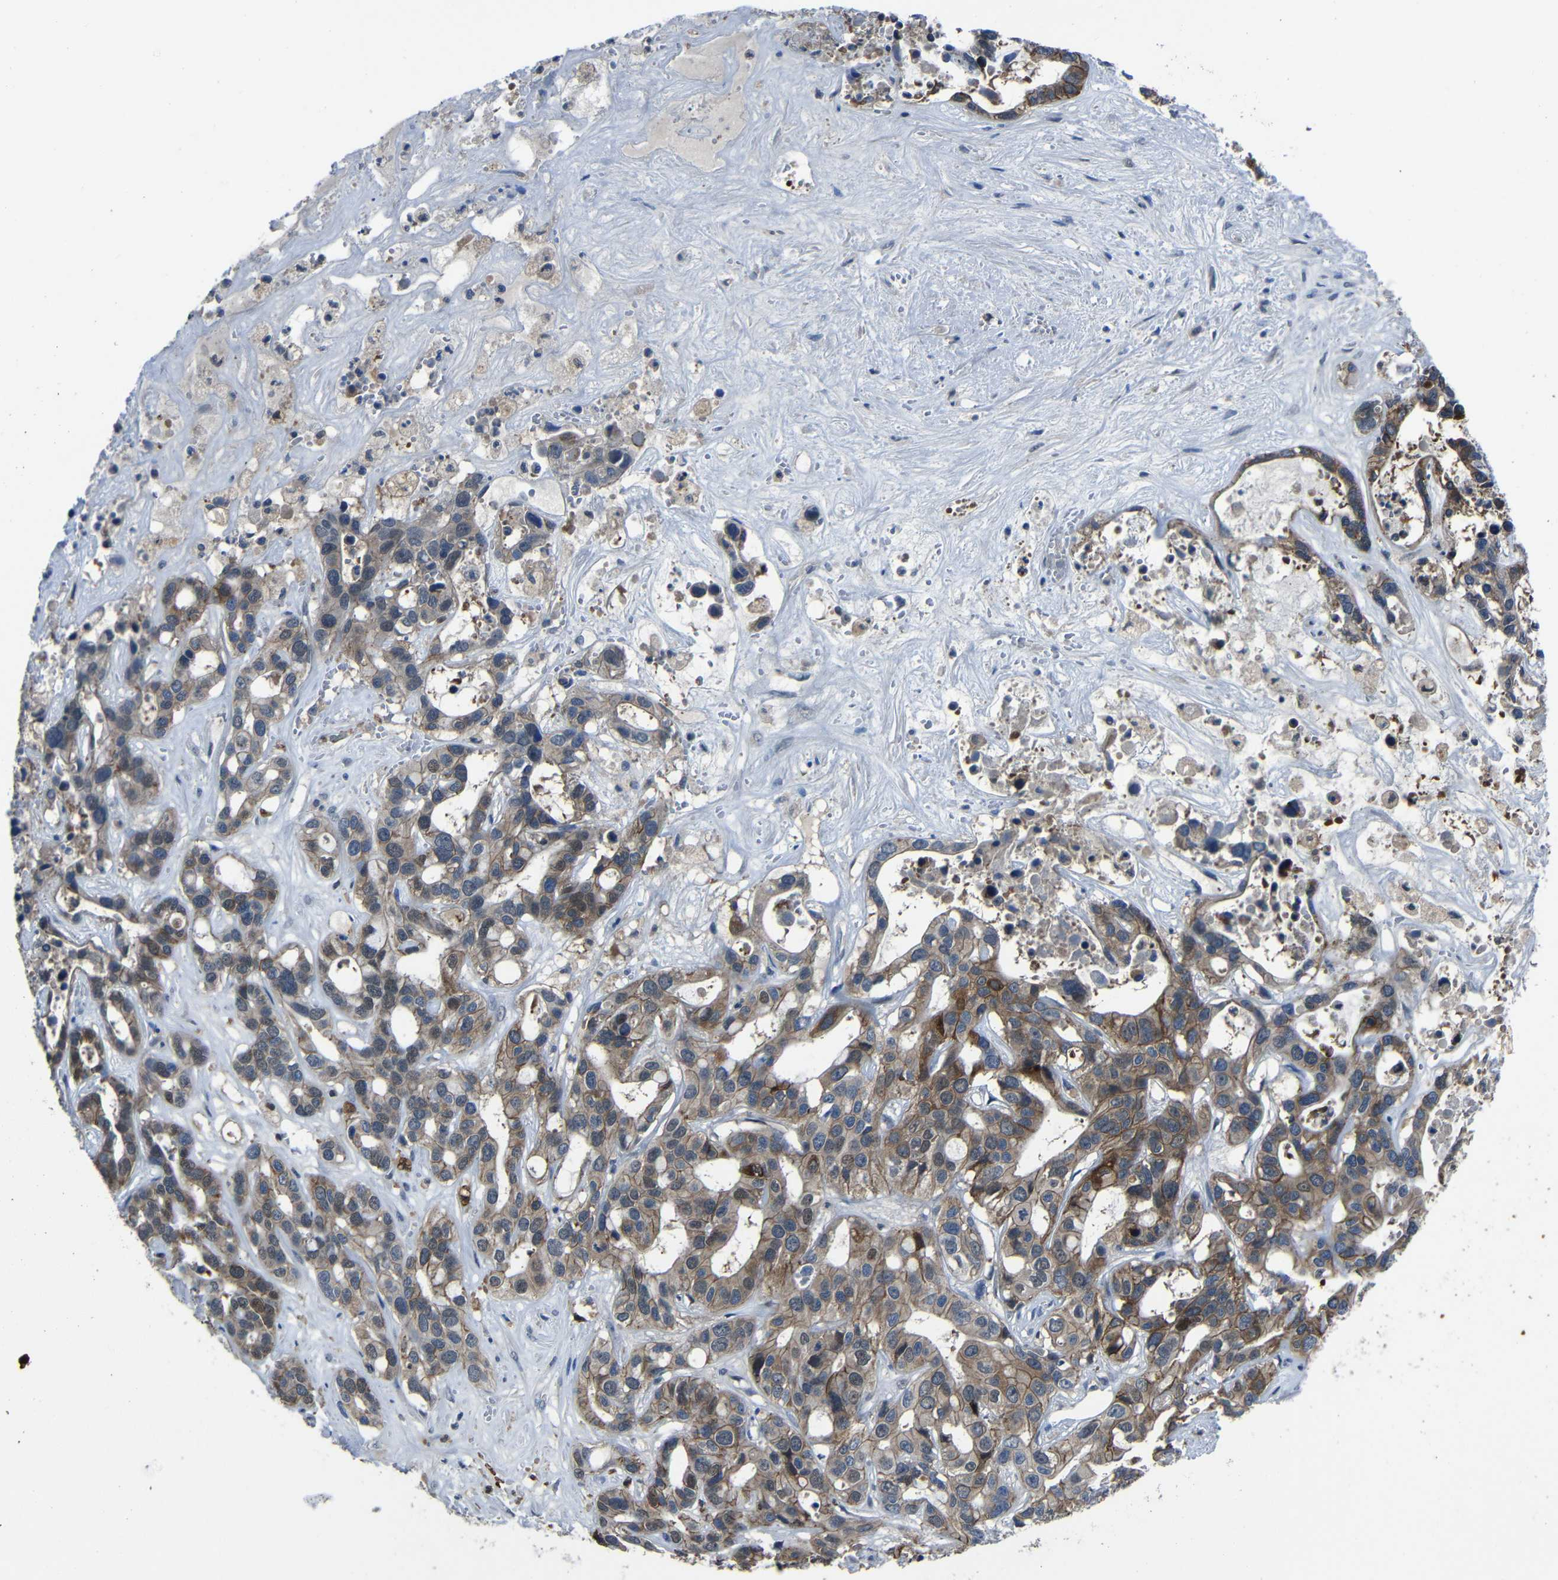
{"staining": {"intensity": "moderate", "quantity": ">75%", "location": "cytoplasmic/membranous"}, "tissue": "liver cancer", "cell_type": "Tumor cells", "image_type": "cancer", "snomed": [{"axis": "morphology", "description": "Cholangiocarcinoma"}, {"axis": "topography", "description": "Liver"}], "caption": "A brown stain shows moderate cytoplasmic/membranous expression of a protein in human liver cancer tumor cells.", "gene": "SEMA4B", "patient": {"sex": "female", "age": 65}}